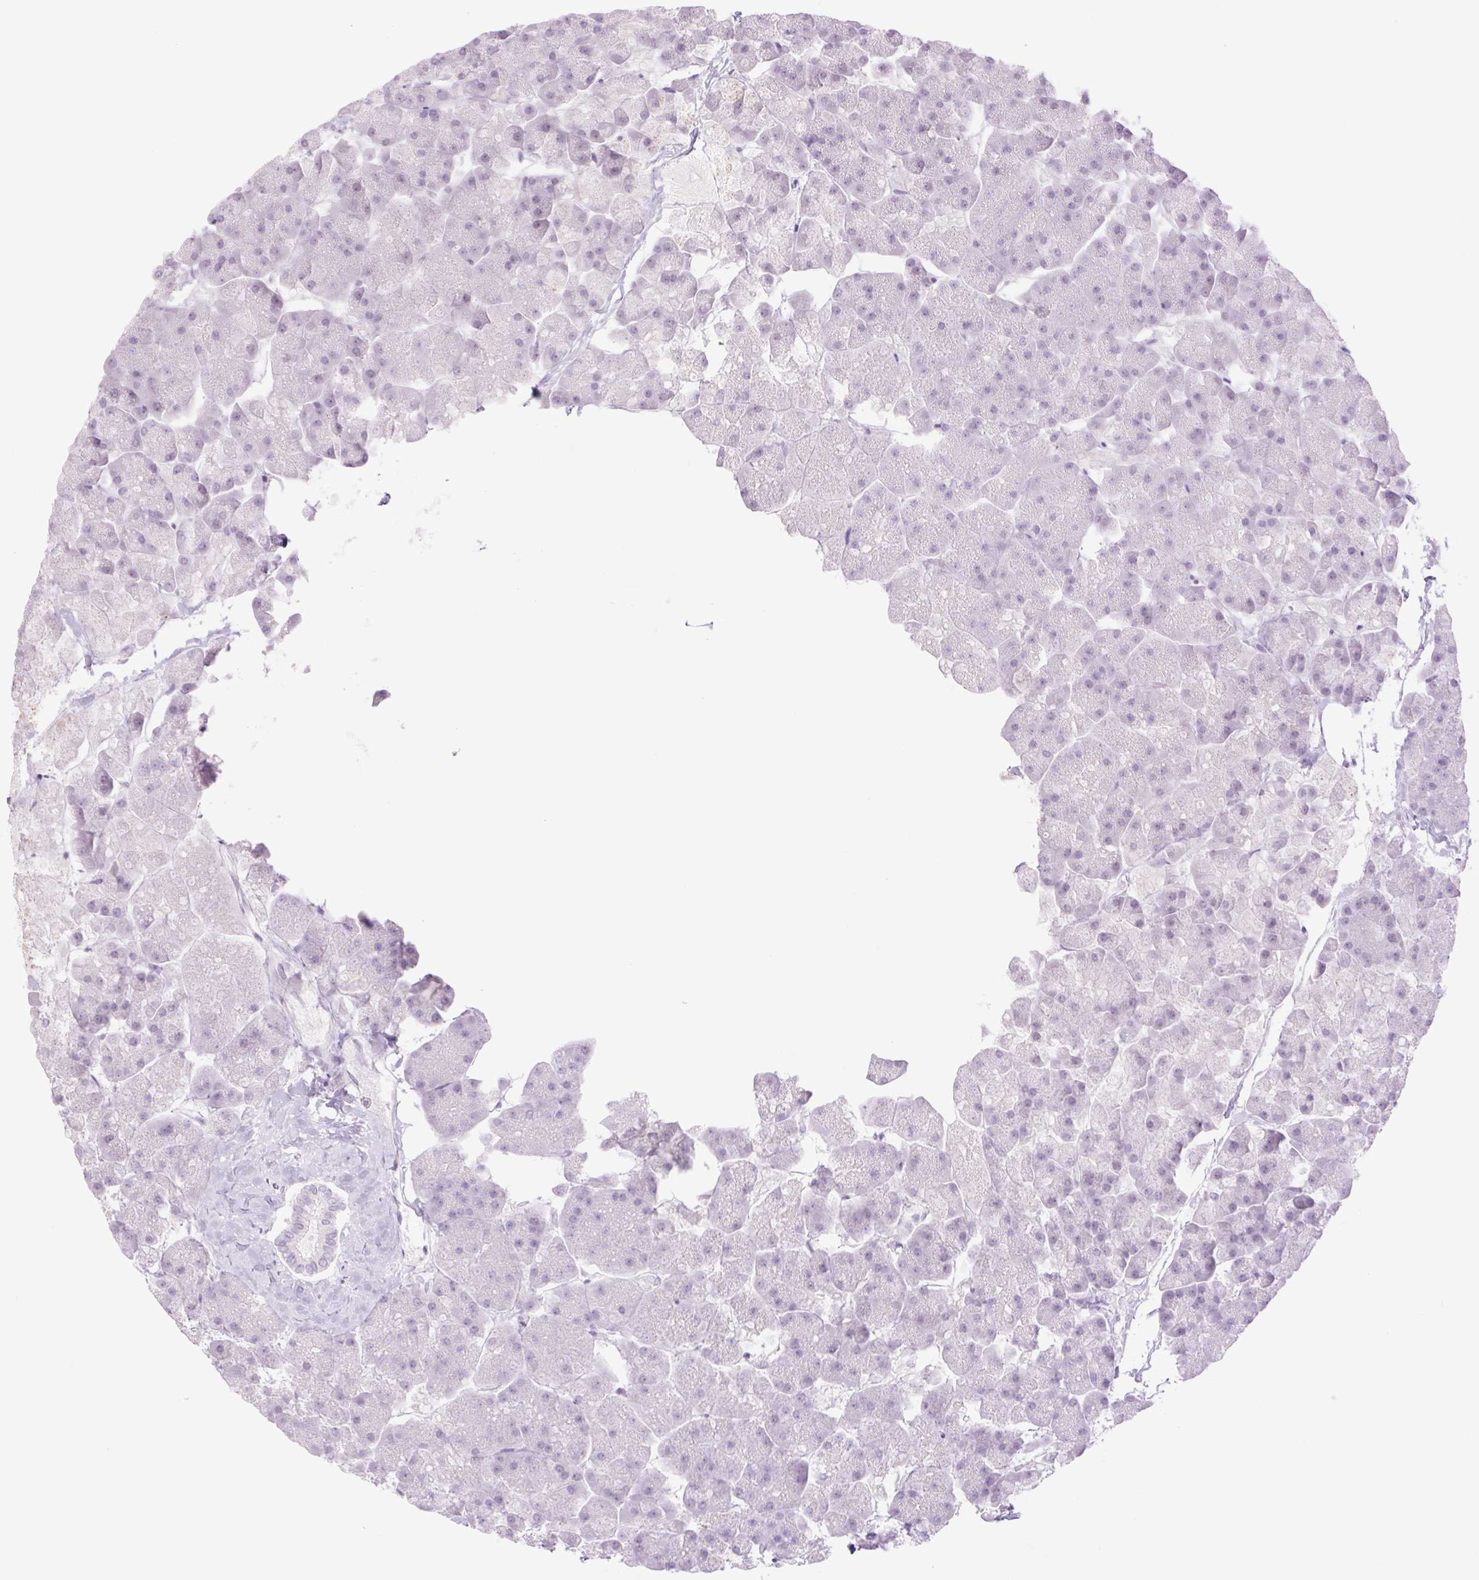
{"staining": {"intensity": "negative", "quantity": "none", "location": "none"}, "tissue": "pancreas", "cell_type": "Exocrine glandular cells", "image_type": "normal", "snomed": [{"axis": "morphology", "description": "Normal tissue, NOS"}, {"axis": "topography", "description": "Pancreas"}, {"axis": "topography", "description": "Peripheral nerve tissue"}], "caption": "Pancreas stained for a protein using immunohistochemistry reveals no expression exocrine glandular cells.", "gene": "TBX15", "patient": {"sex": "male", "age": 54}}